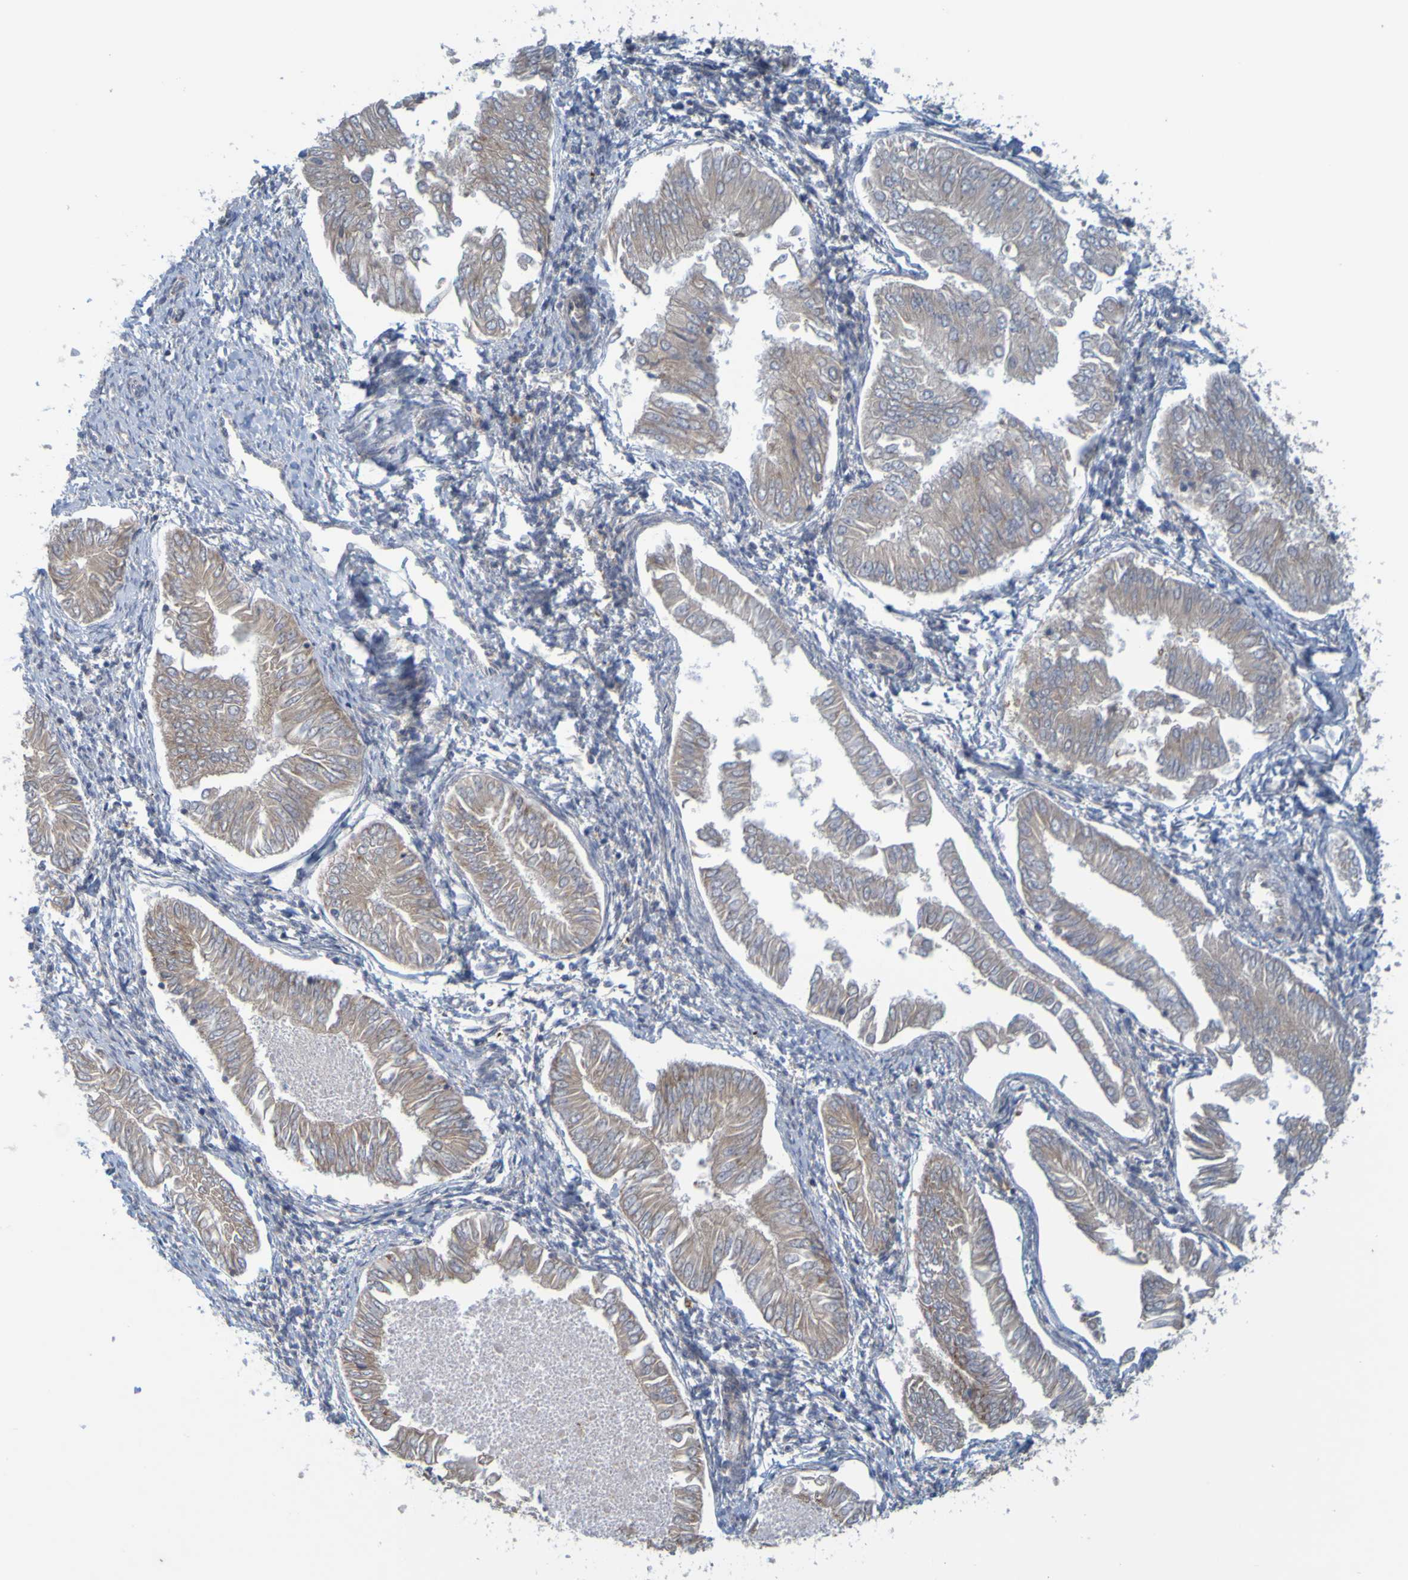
{"staining": {"intensity": "weak", "quantity": ">75%", "location": "cytoplasmic/membranous"}, "tissue": "endometrial cancer", "cell_type": "Tumor cells", "image_type": "cancer", "snomed": [{"axis": "morphology", "description": "Adenocarcinoma, NOS"}, {"axis": "topography", "description": "Endometrium"}], "caption": "Immunohistochemical staining of human endometrial cancer reveals low levels of weak cytoplasmic/membranous staining in approximately >75% of tumor cells.", "gene": "MOGS", "patient": {"sex": "female", "age": 53}}